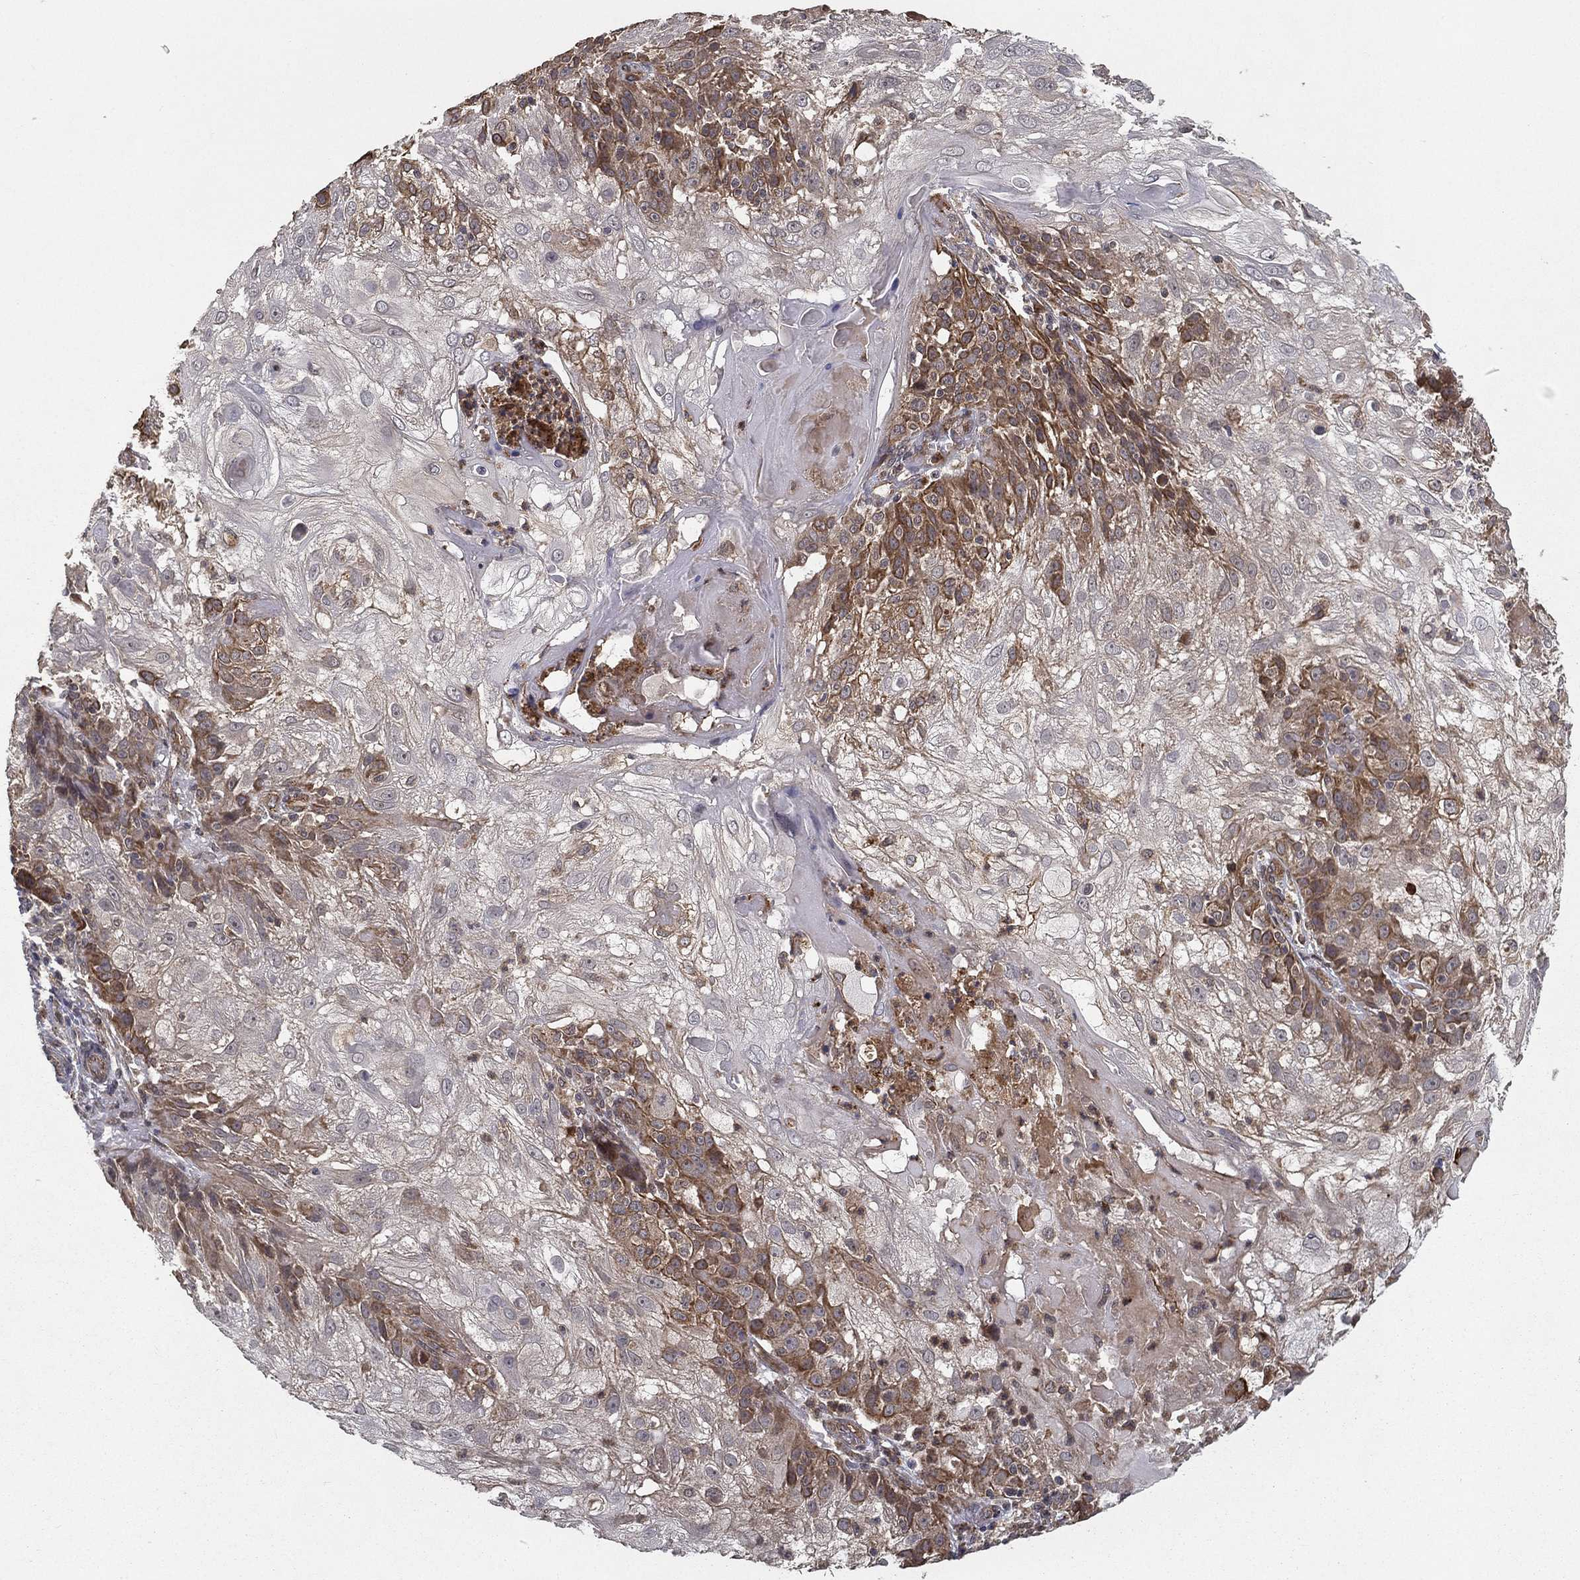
{"staining": {"intensity": "moderate", "quantity": "<25%", "location": "cytoplasmic/membranous"}, "tissue": "skin cancer", "cell_type": "Tumor cells", "image_type": "cancer", "snomed": [{"axis": "morphology", "description": "Normal tissue, NOS"}, {"axis": "morphology", "description": "Squamous cell carcinoma, NOS"}, {"axis": "topography", "description": "Skin"}], "caption": "Human skin cancer (squamous cell carcinoma) stained with a protein marker demonstrates moderate staining in tumor cells.", "gene": "UACA", "patient": {"sex": "female", "age": 83}}